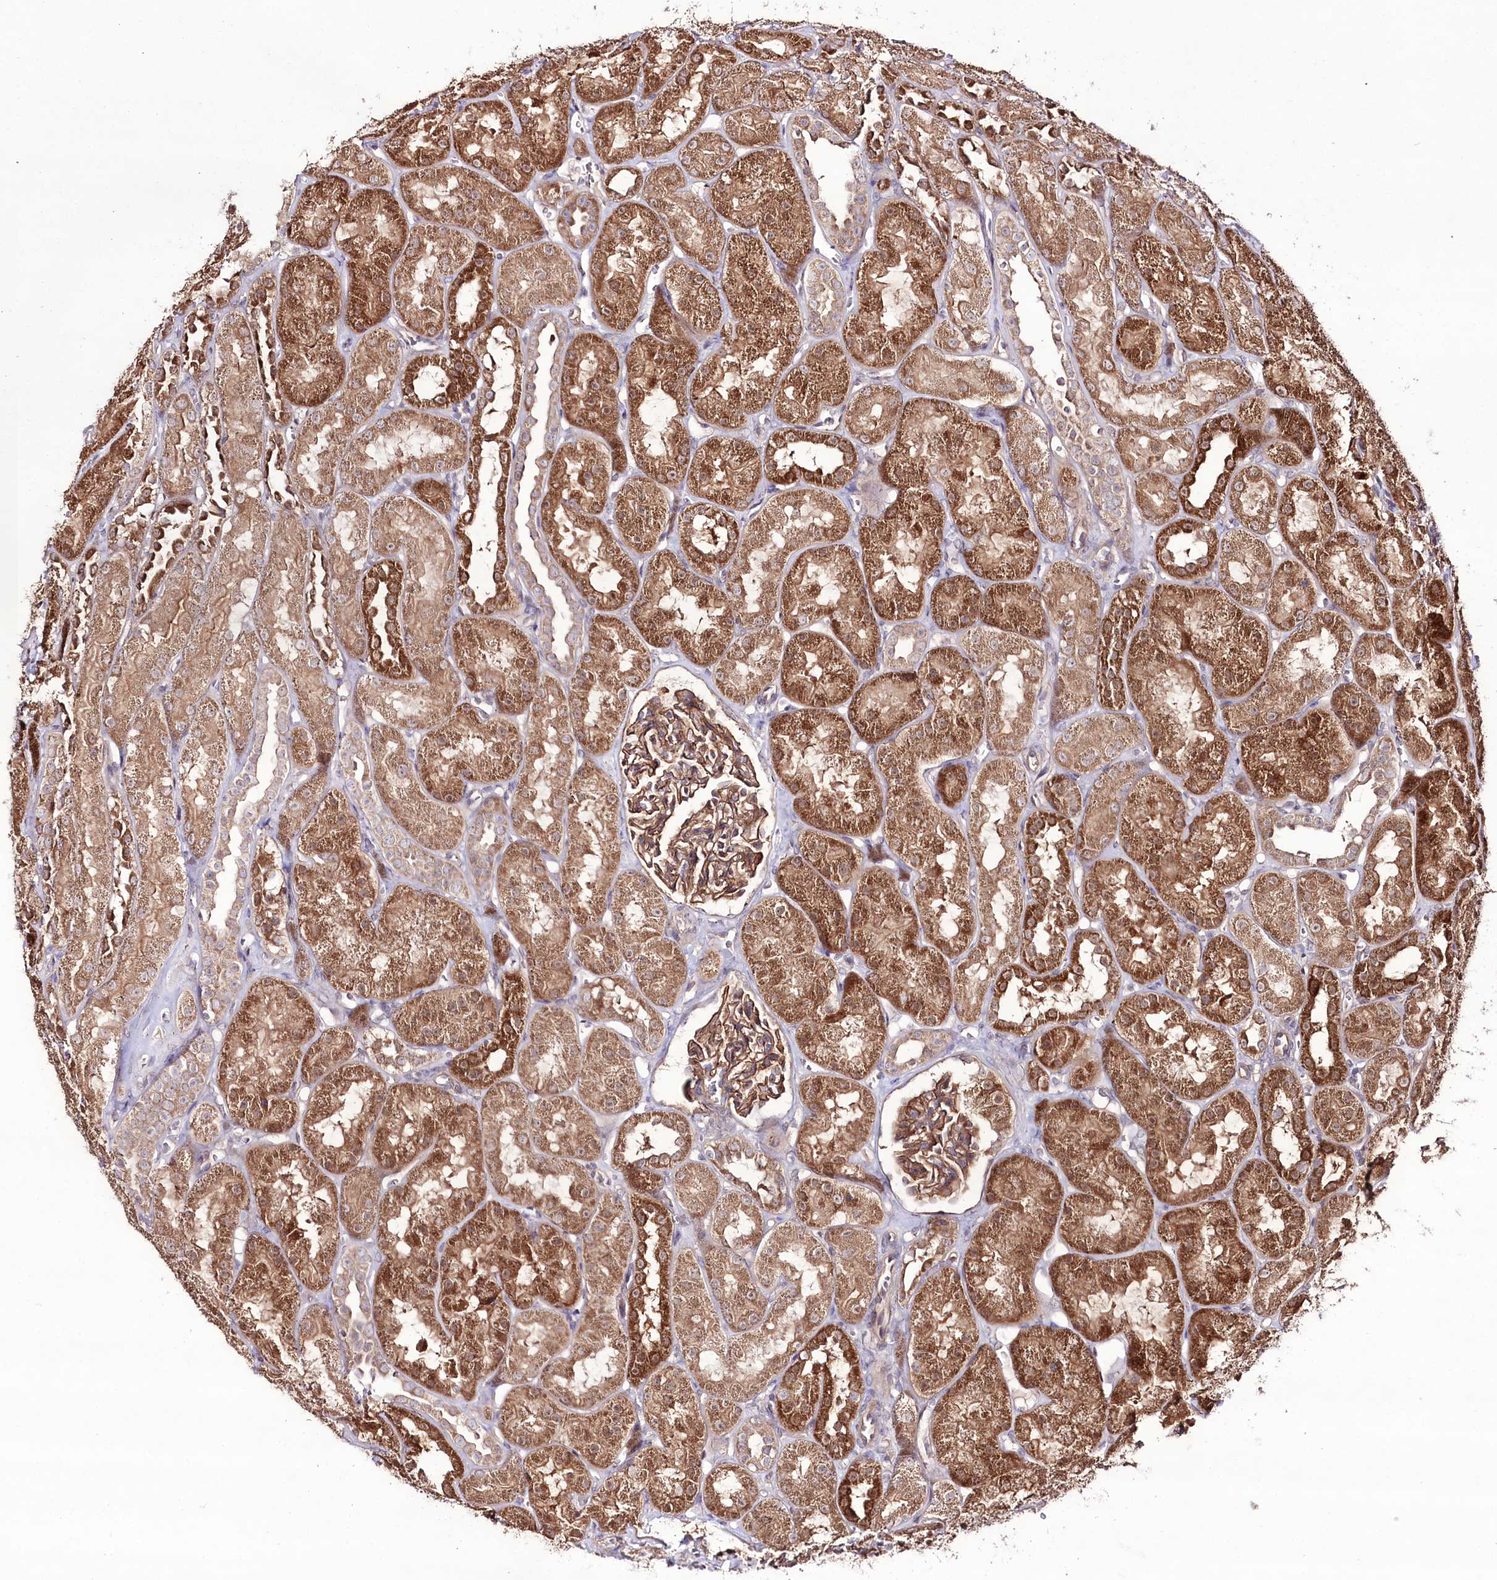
{"staining": {"intensity": "moderate", "quantity": ">75%", "location": "cytoplasmic/membranous"}, "tissue": "kidney", "cell_type": "Cells in glomeruli", "image_type": "normal", "snomed": [{"axis": "morphology", "description": "Normal tissue, NOS"}, {"axis": "topography", "description": "Kidney"}, {"axis": "topography", "description": "Urinary bladder"}], "caption": "High-magnification brightfield microscopy of unremarkable kidney stained with DAB (3,3'-diaminobenzidine) (brown) and counterstained with hematoxylin (blue). cells in glomeruli exhibit moderate cytoplasmic/membranous staining is seen in approximately>75% of cells.", "gene": "REXO2", "patient": {"sex": "male", "age": 16}}